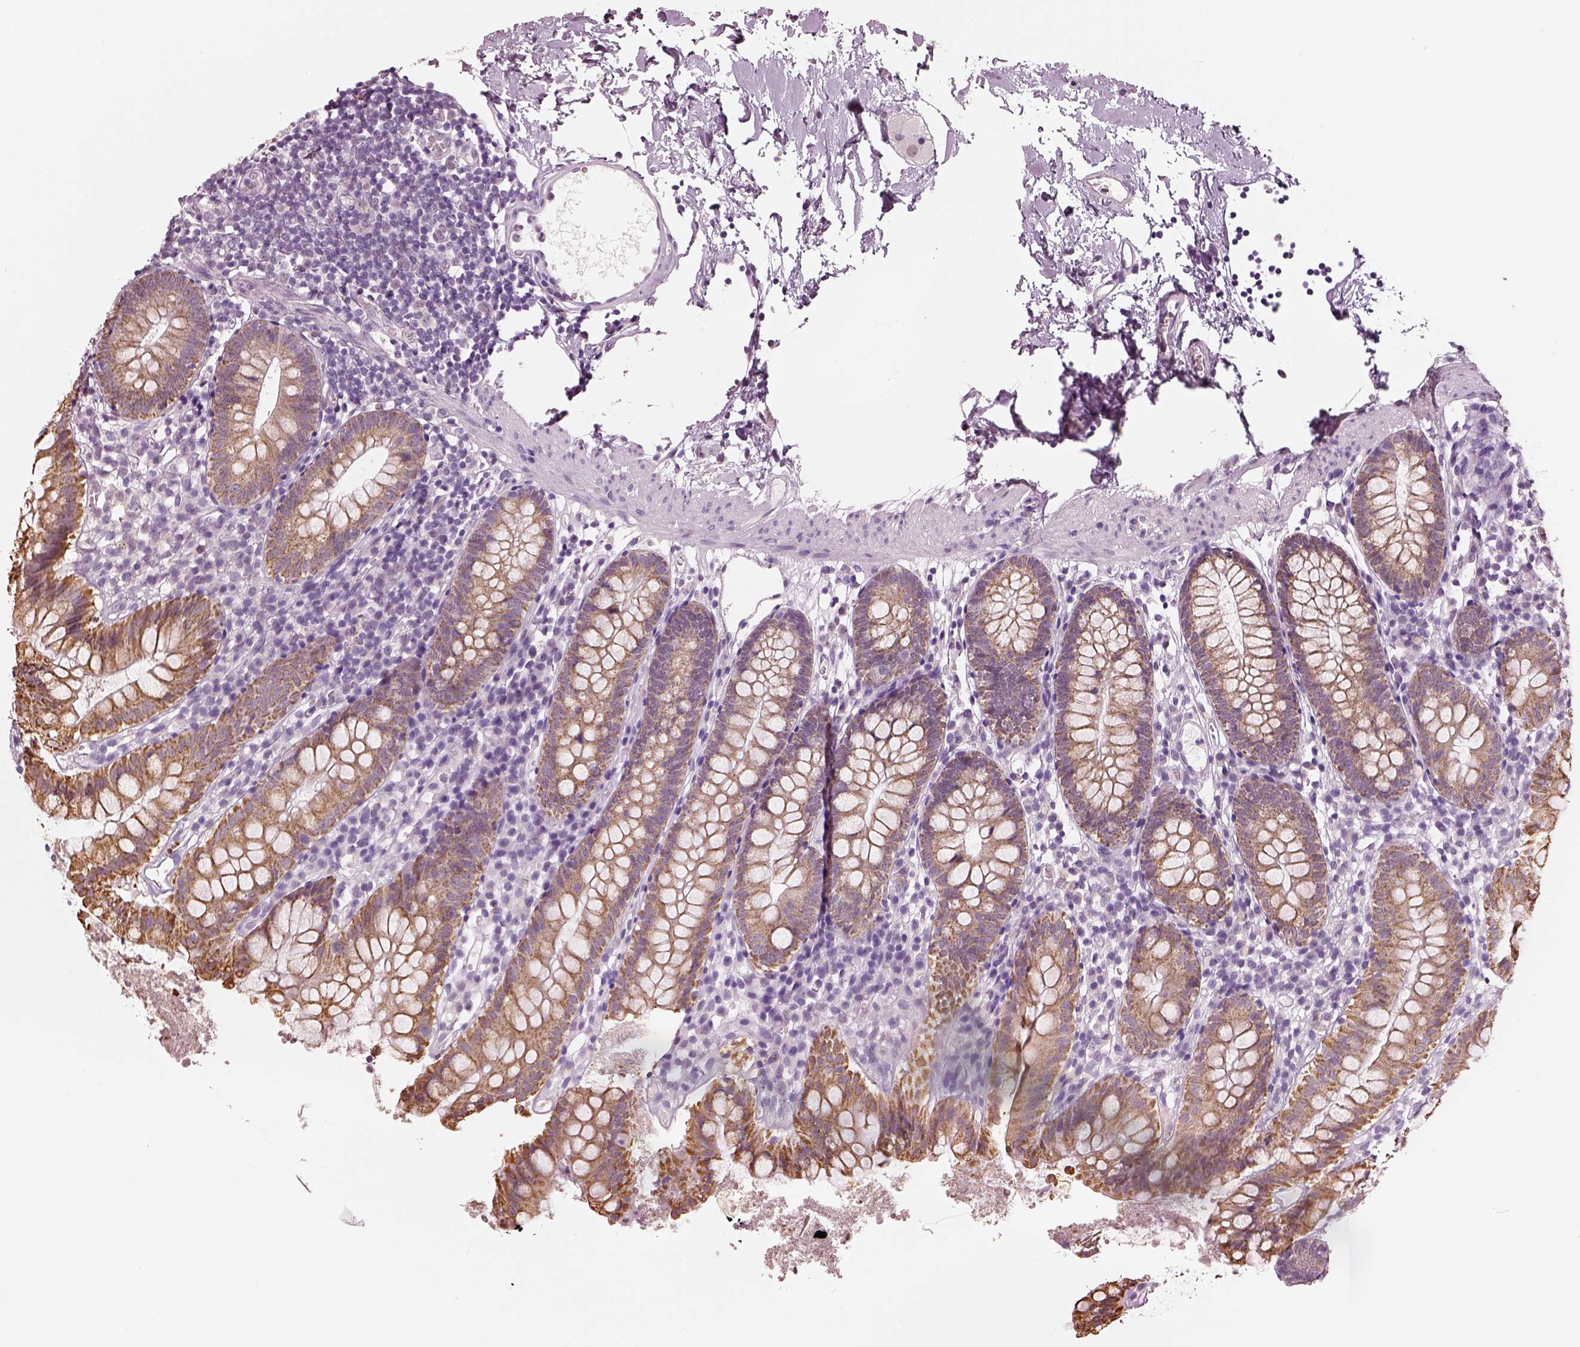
{"staining": {"intensity": "moderate", "quantity": ">75%", "location": "cytoplasmic/membranous"}, "tissue": "small intestine", "cell_type": "Glandular cells", "image_type": "normal", "snomed": [{"axis": "morphology", "description": "Normal tissue, NOS"}, {"axis": "topography", "description": "Small intestine"}], "caption": "Human small intestine stained with a brown dye exhibits moderate cytoplasmic/membranous positive expression in about >75% of glandular cells.", "gene": "ELSPBP1", "patient": {"sex": "female", "age": 90}}